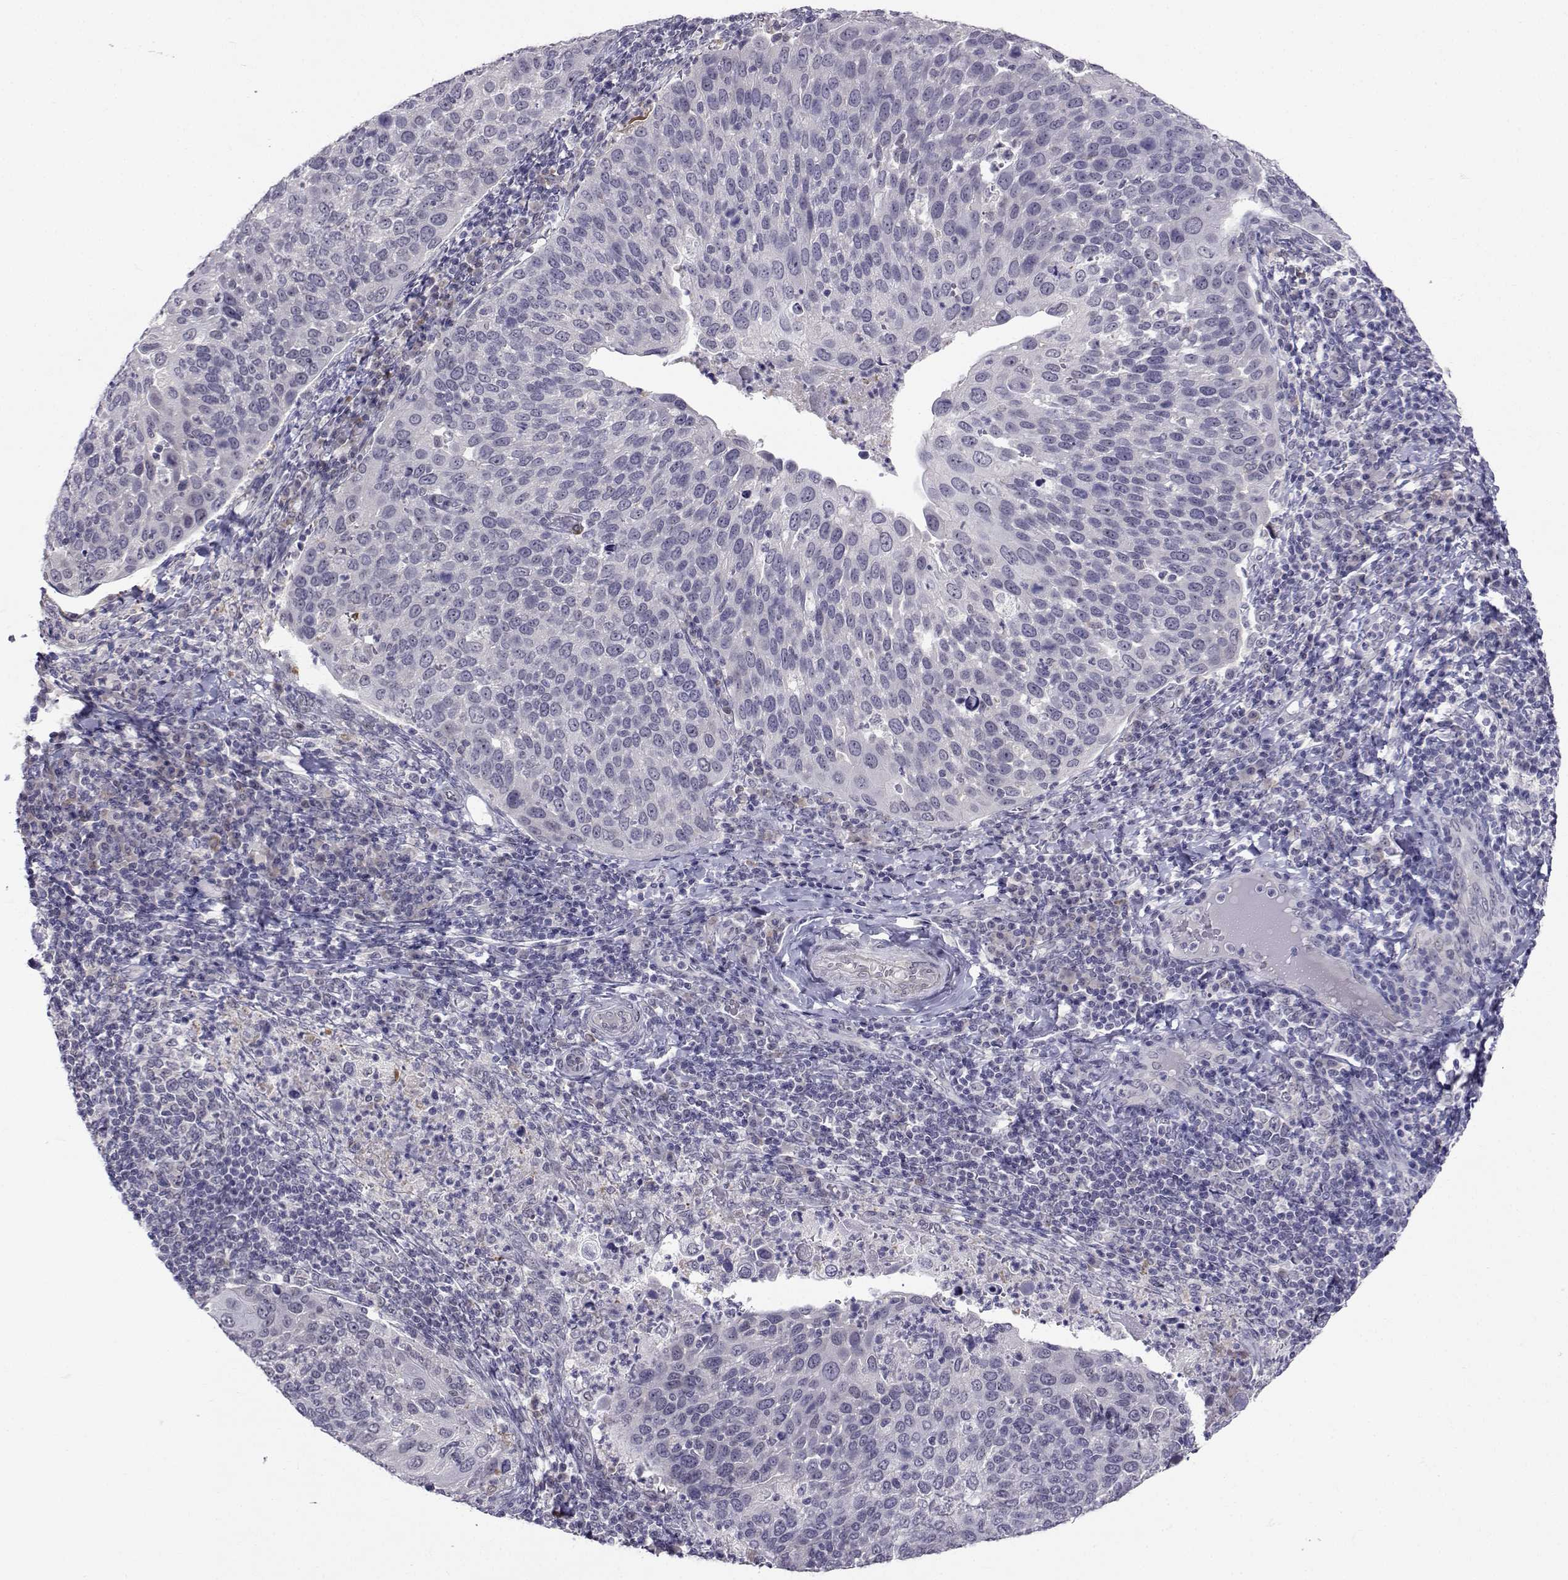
{"staining": {"intensity": "negative", "quantity": "none", "location": "none"}, "tissue": "cervical cancer", "cell_type": "Tumor cells", "image_type": "cancer", "snomed": [{"axis": "morphology", "description": "Squamous cell carcinoma, NOS"}, {"axis": "topography", "description": "Cervix"}], "caption": "High magnification brightfield microscopy of cervical cancer stained with DAB (3,3'-diaminobenzidine) (brown) and counterstained with hematoxylin (blue): tumor cells show no significant staining.", "gene": "SLC6A3", "patient": {"sex": "female", "age": 54}}